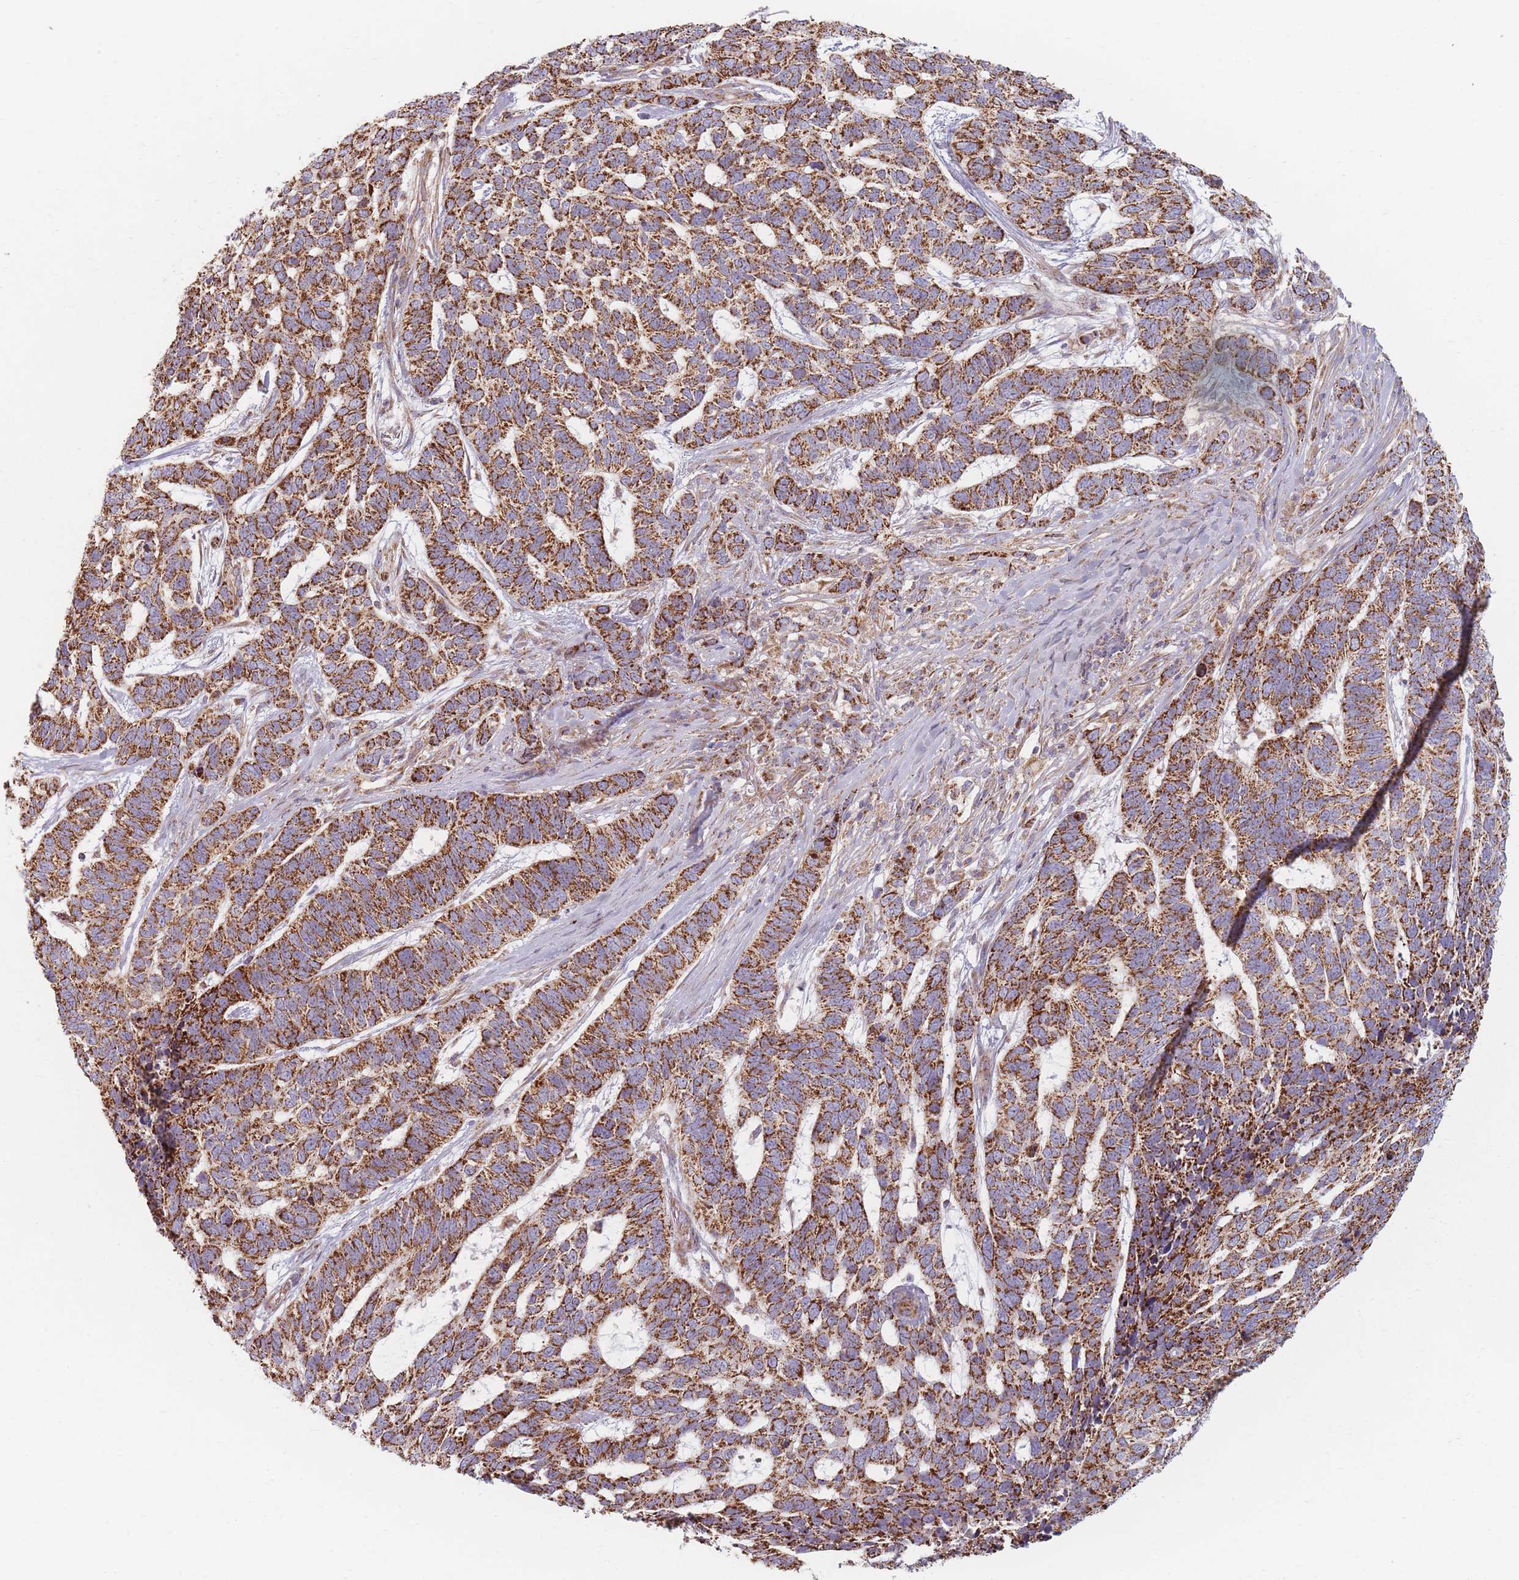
{"staining": {"intensity": "strong", "quantity": ">75%", "location": "cytoplasmic/membranous"}, "tissue": "skin cancer", "cell_type": "Tumor cells", "image_type": "cancer", "snomed": [{"axis": "morphology", "description": "Basal cell carcinoma"}, {"axis": "topography", "description": "Skin"}], "caption": "Immunohistochemistry (IHC) histopathology image of skin cancer stained for a protein (brown), which reveals high levels of strong cytoplasmic/membranous staining in about >75% of tumor cells.", "gene": "ESRP2", "patient": {"sex": "female", "age": 65}}